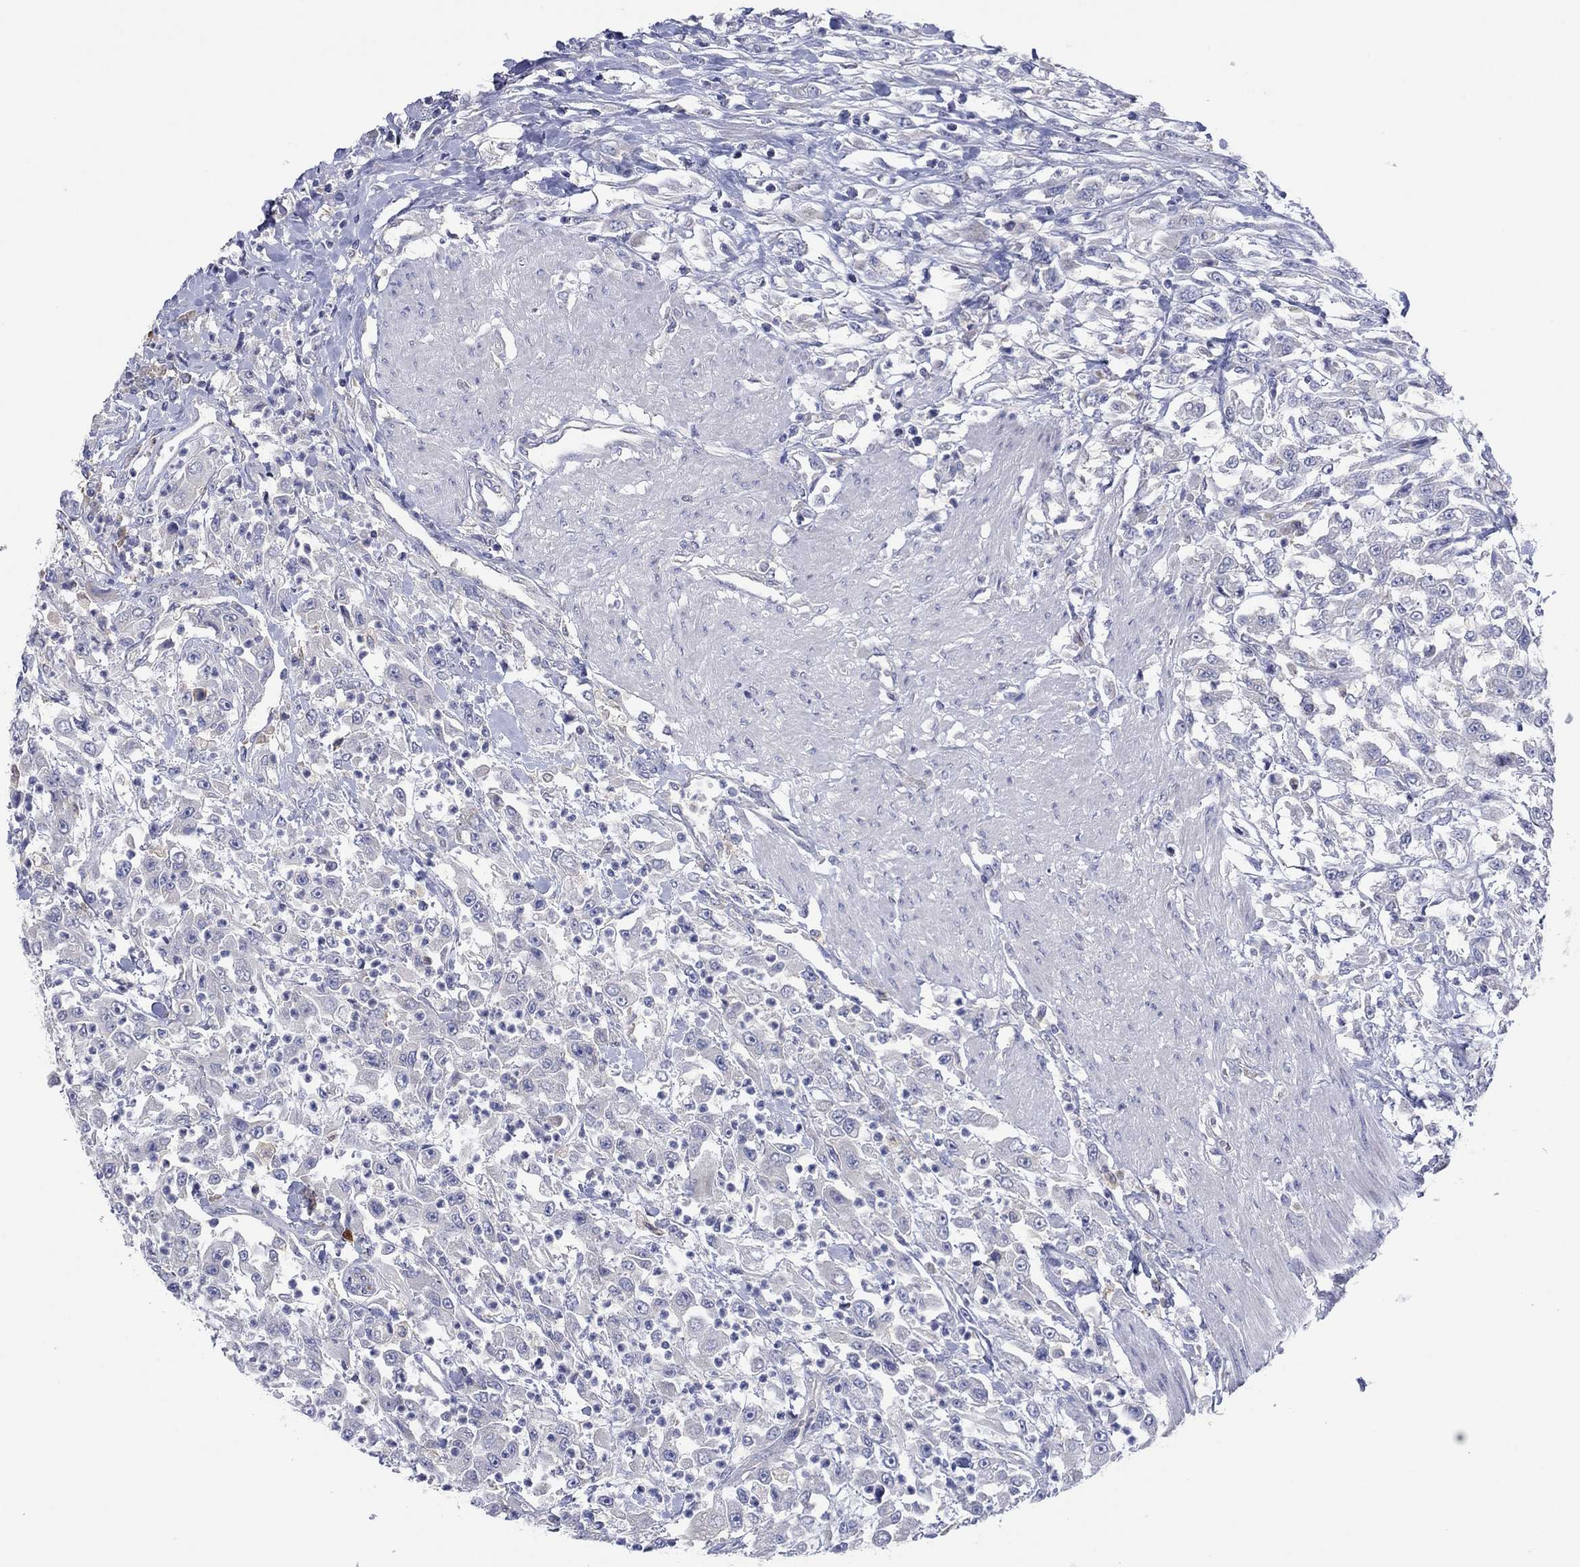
{"staining": {"intensity": "negative", "quantity": "none", "location": "none"}, "tissue": "urothelial cancer", "cell_type": "Tumor cells", "image_type": "cancer", "snomed": [{"axis": "morphology", "description": "Urothelial carcinoma, High grade"}, {"axis": "topography", "description": "Urinary bladder"}], "caption": "A micrograph of urothelial carcinoma (high-grade) stained for a protein demonstrates no brown staining in tumor cells. (DAB immunohistochemistry (IHC), high magnification).", "gene": "PLCL2", "patient": {"sex": "male", "age": 46}}